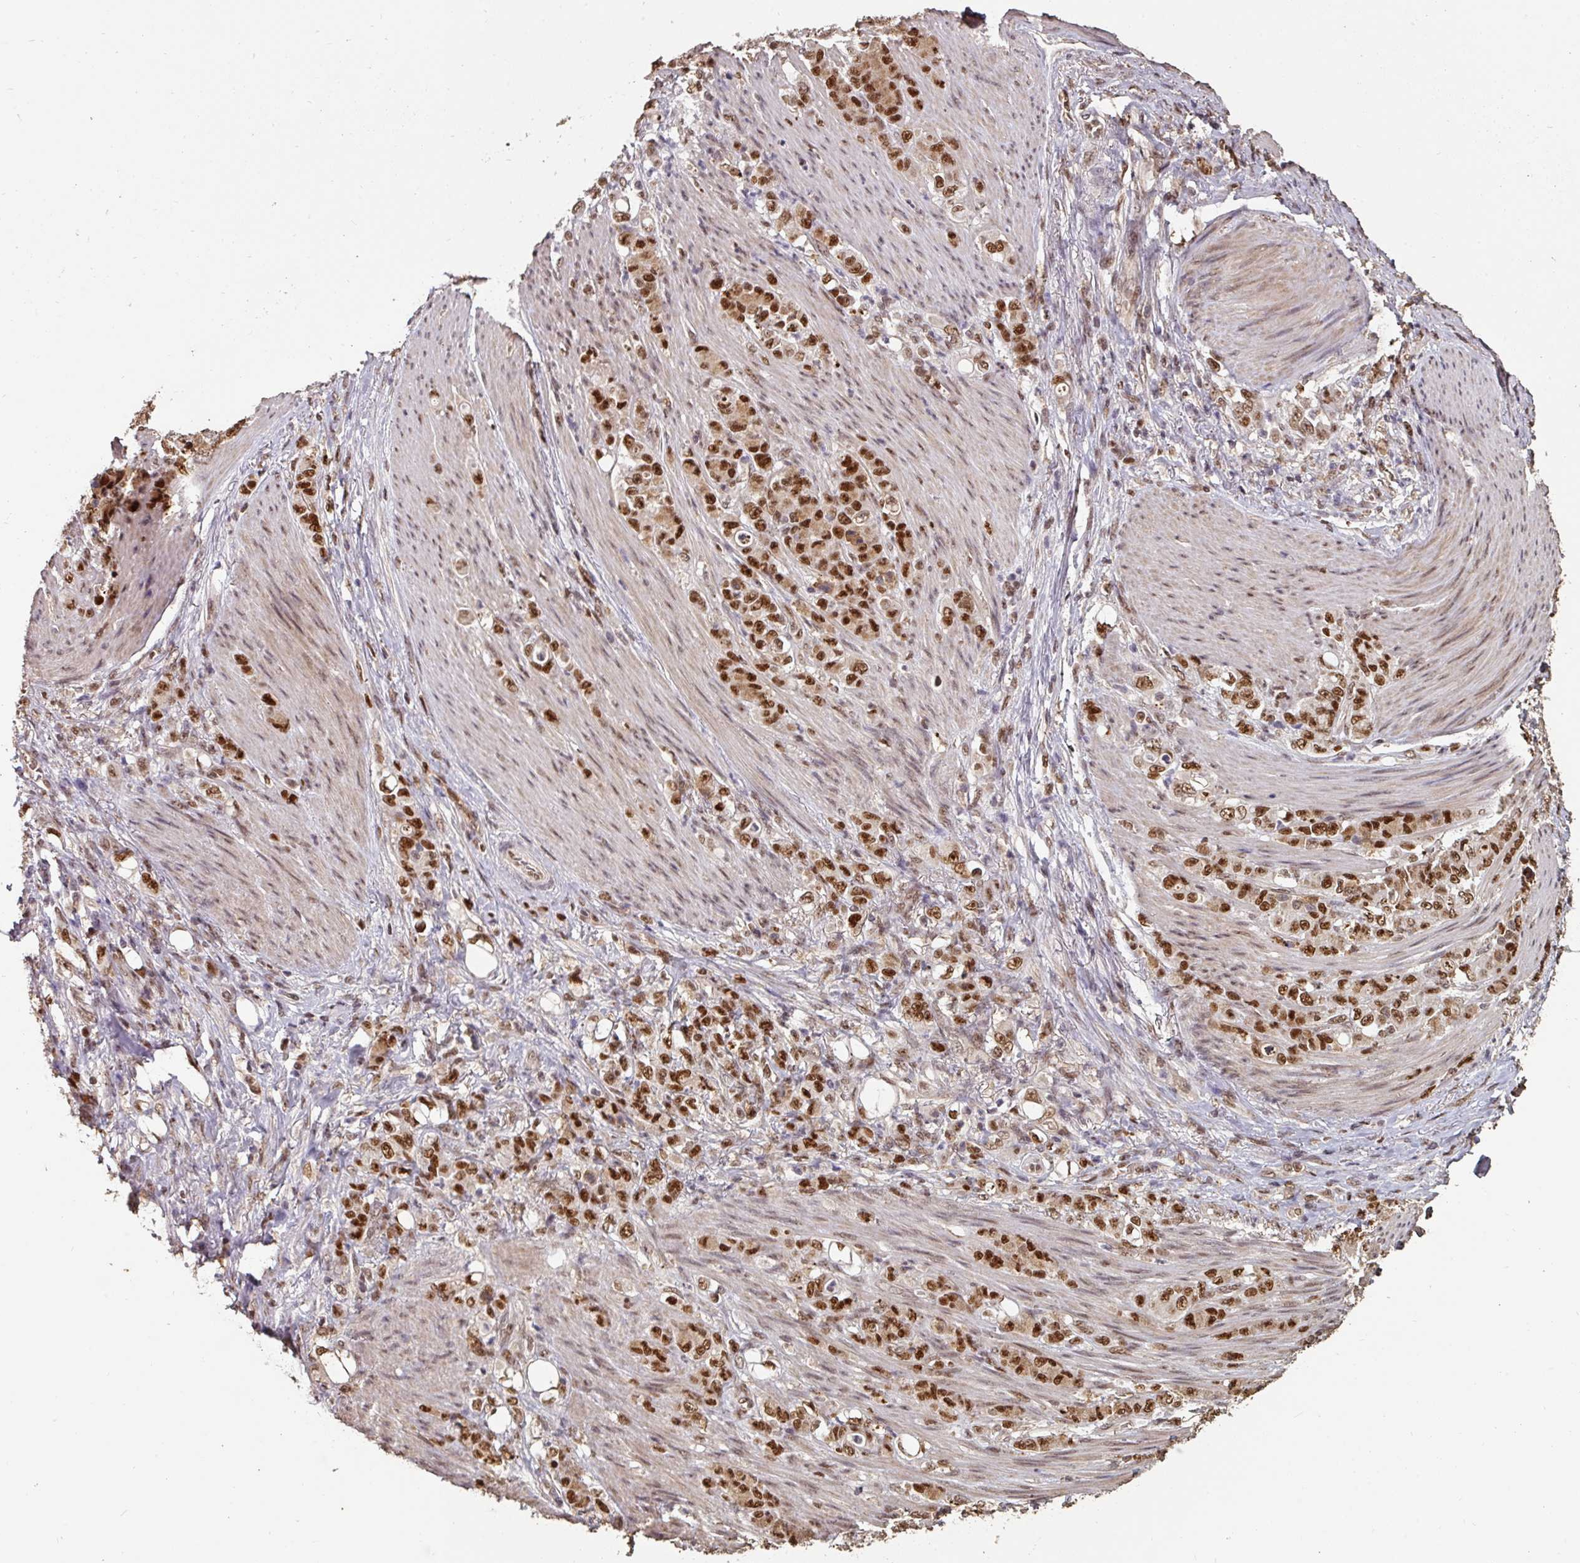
{"staining": {"intensity": "strong", "quantity": ">75%", "location": "nuclear"}, "tissue": "stomach cancer", "cell_type": "Tumor cells", "image_type": "cancer", "snomed": [{"axis": "morphology", "description": "Adenocarcinoma, NOS"}, {"axis": "topography", "description": "Stomach"}], "caption": "IHC of stomach adenocarcinoma reveals high levels of strong nuclear positivity in approximately >75% of tumor cells.", "gene": "POLD1", "patient": {"sex": "female", "age": 79}}